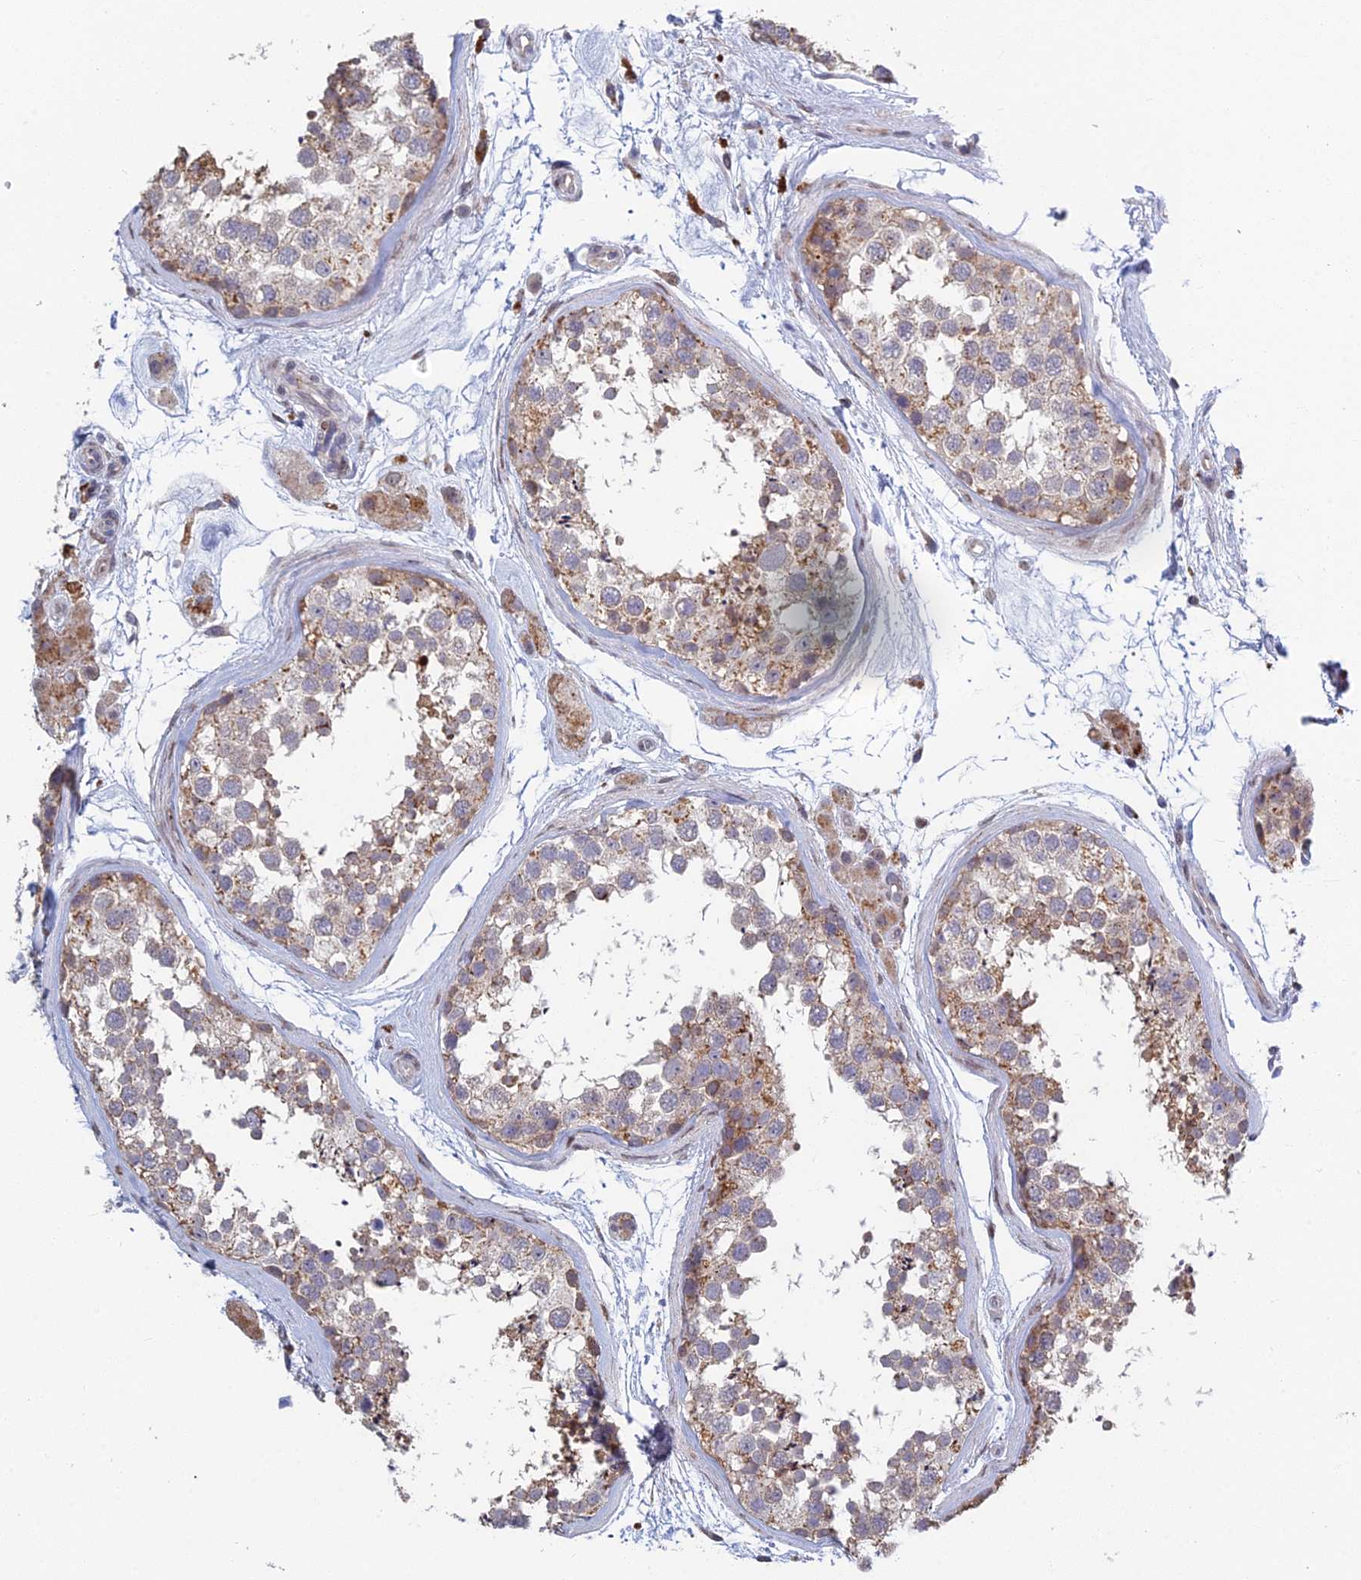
{"staining": {"intensity": "weak", "quantity": "25%-75%", "location": "cytoplasmic/membranous"}, "tissue": "testis", "cell_type": "Cells in seminiferous ducts", "image_type": "normal", "snomed": [{"axis": "morphology", "description": "Normal tissue, NOS"}, {"axis": "topography", "description": "Testis"}], "caption": "Immunohistochemistry of benign human testis reveals low levels of weak cytoplasmic/membranous positivity in about 25%-75% of cells in seminiferous ducts.", "gene": "FOXS1", "patient": {"sex": "male", "age": 56}}